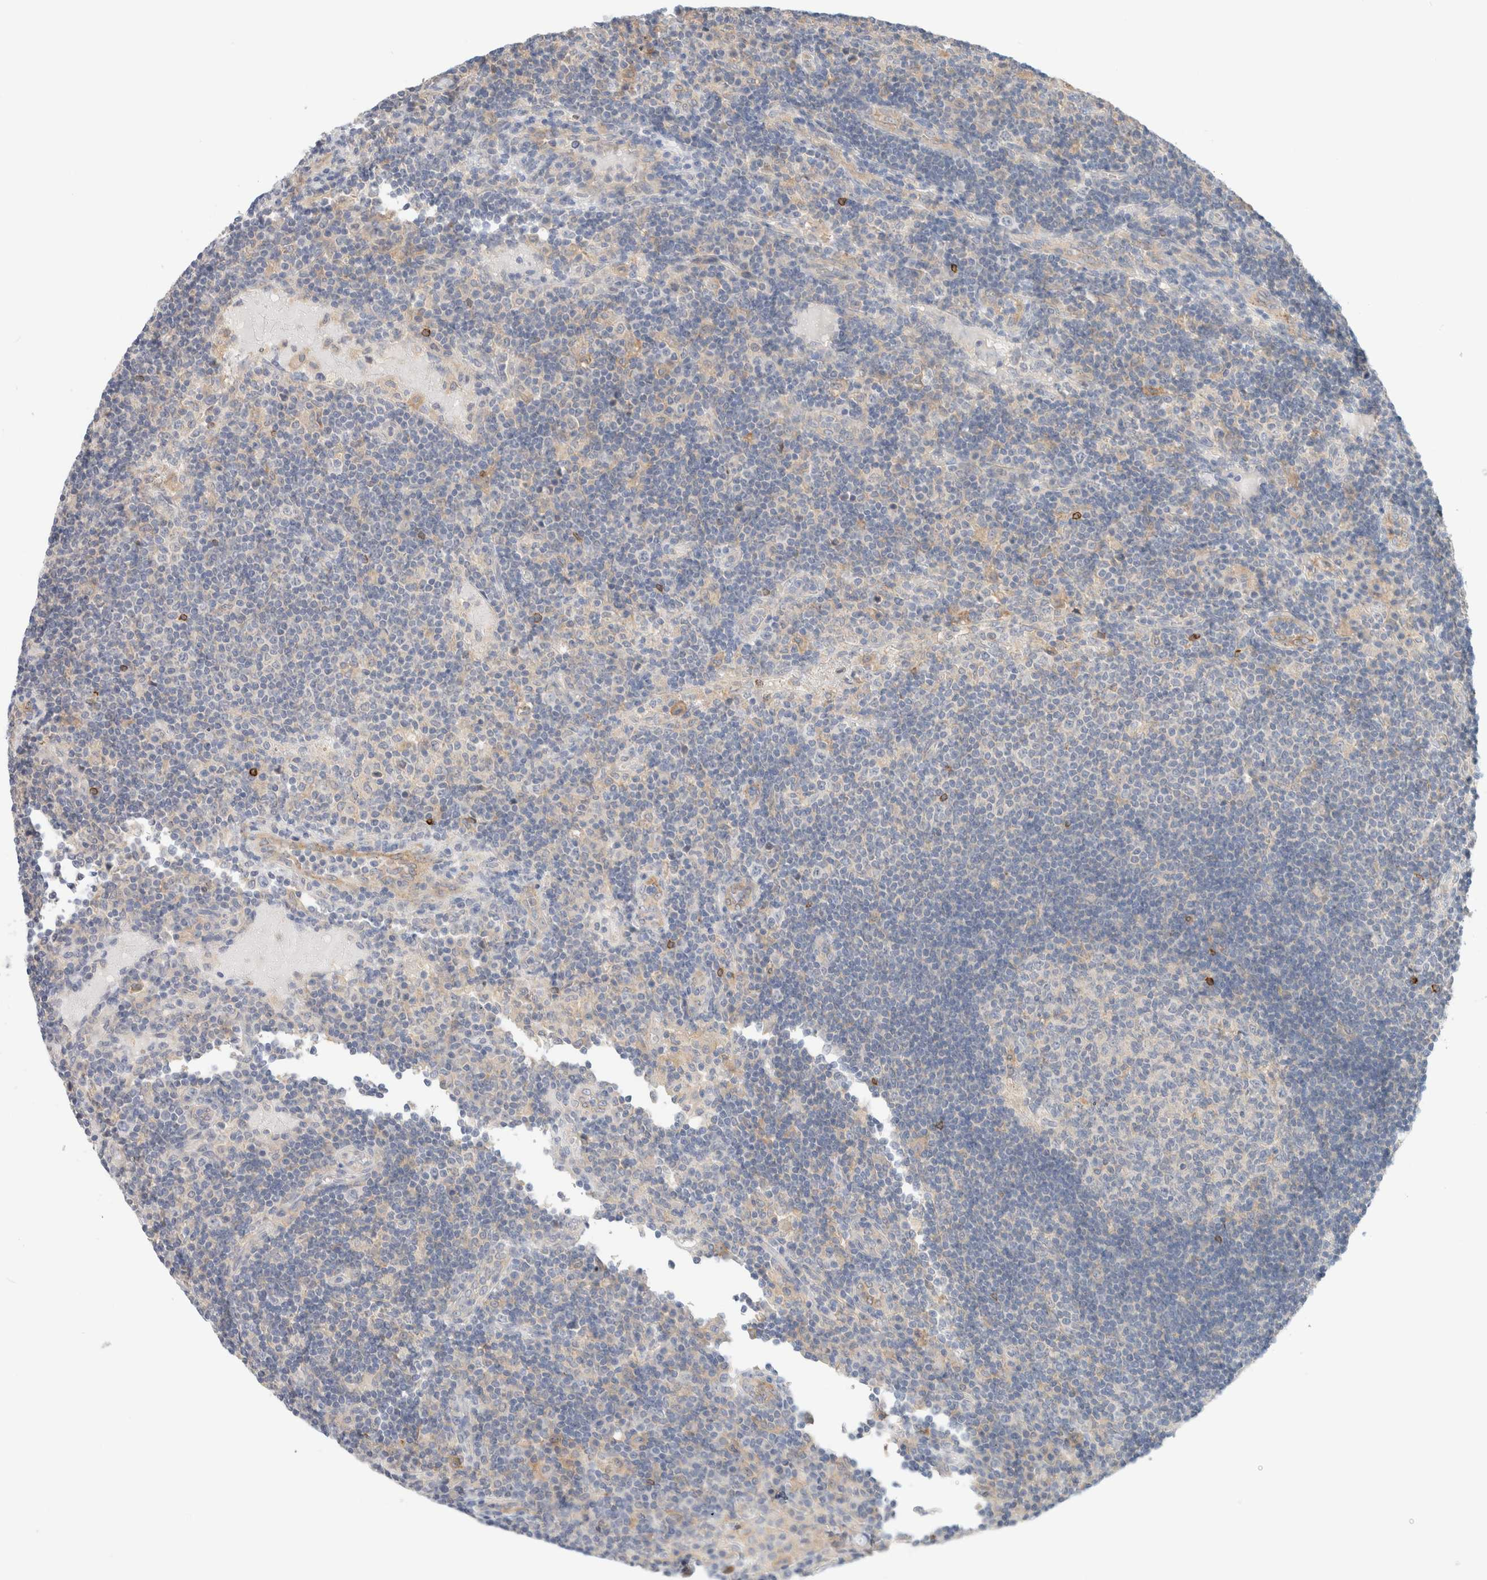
{"staining": {"intensity": "negative", "quantity": "none", "location": "none"}, "tissue": "lymph node", "cell_type": "Germinal center cells", "image_type": "normal", "snomed": [{"axis": "morphology", "description": "Normal tissue, NOS"}, {"axis": "topography", "description": "Lymph node"}], "caption": "A photomicrograph of lymph node stained for a protein displays no brown staining in germinal center cells.", "gene": "SDR16C5", "patient": {"sex": "female", "age": 53}}